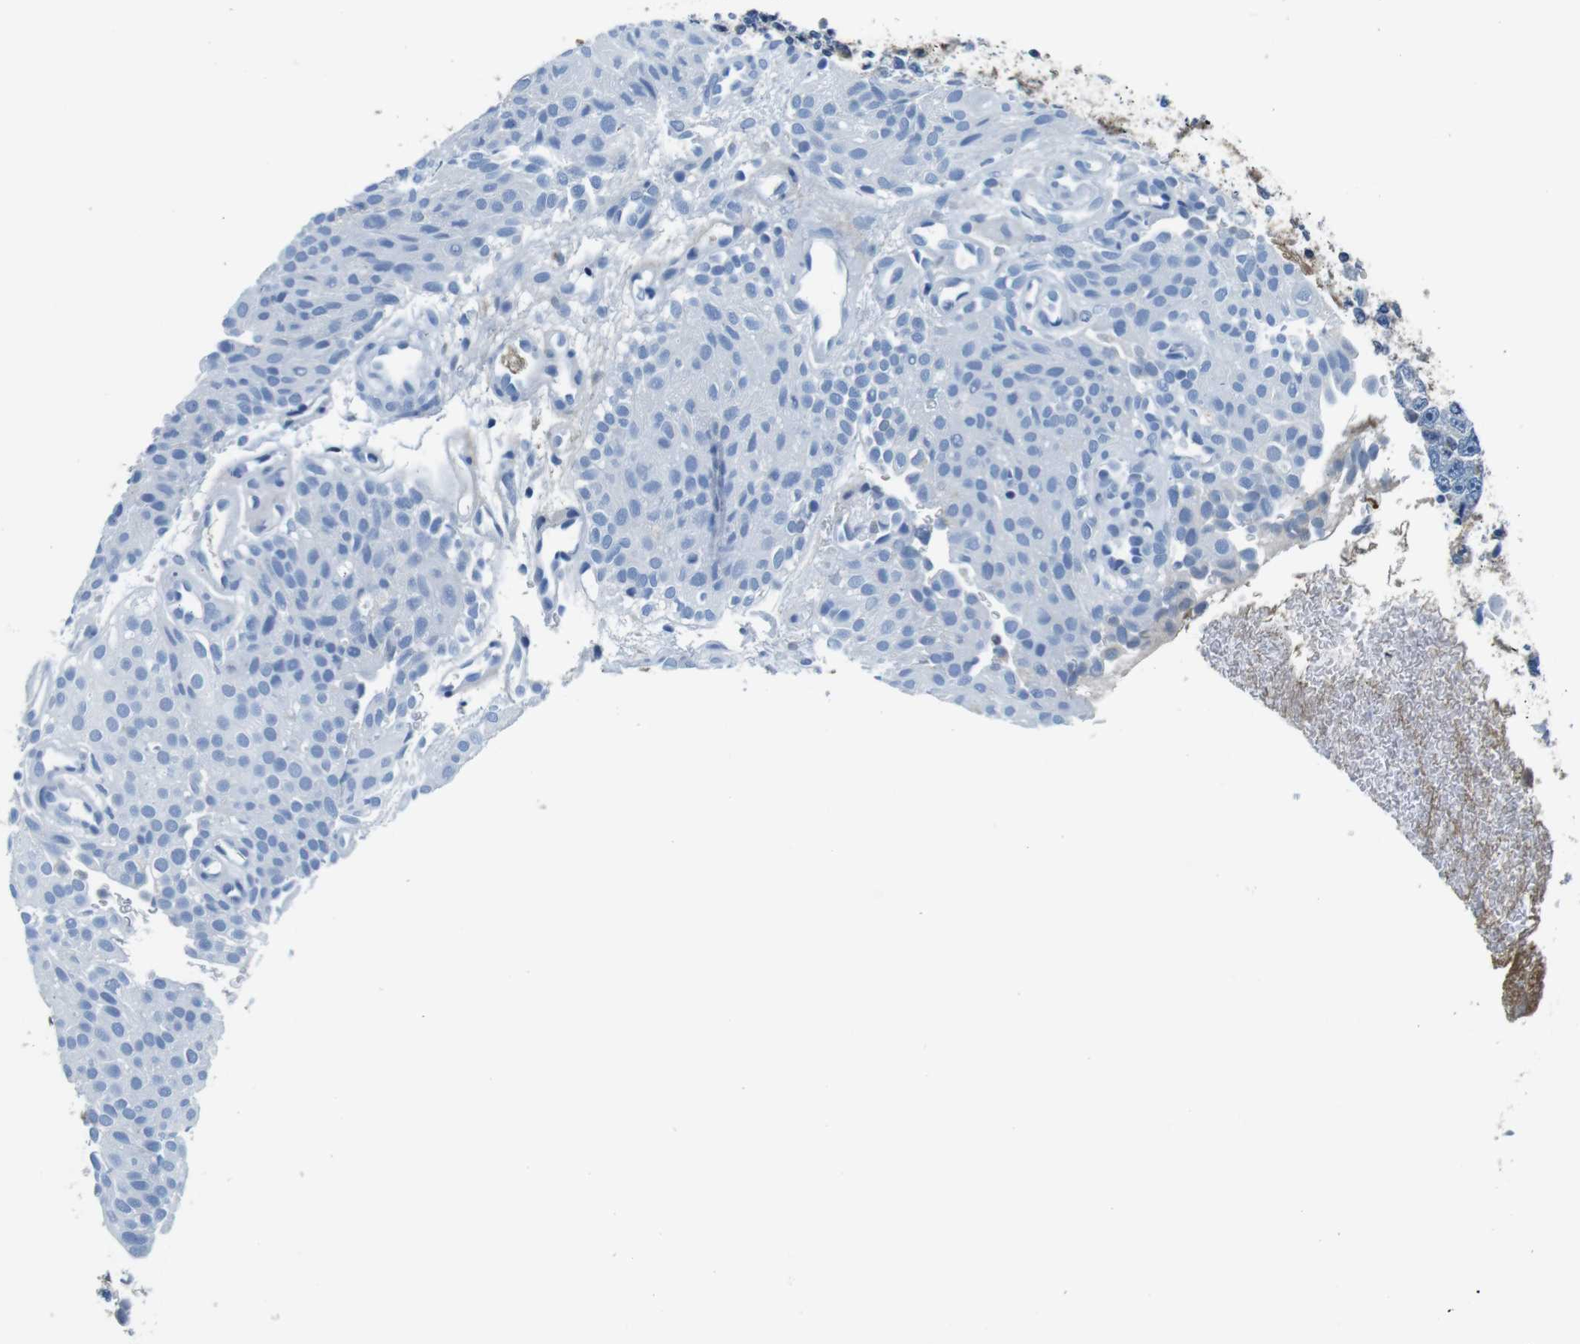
{"staining": {"intensity": "negative", "quantity": "none", "location": "none"}, "tissue": "urothelial cancer", "cell_type": "Tumor cells", "image_type": "cancer", "snomed": [{"axis": "morphology", "description": "Urothelial carcinoma, Low grade"}, {"axis": "topography", "description": "Urinary bladder"}], "caption": "Human low-grade urothelial carcinoma stained for a protein using immunohistochemistry reveals no staining in tumor cells.", "gene": "IGKC", "patient": {"sex": "male", "age": 78}}